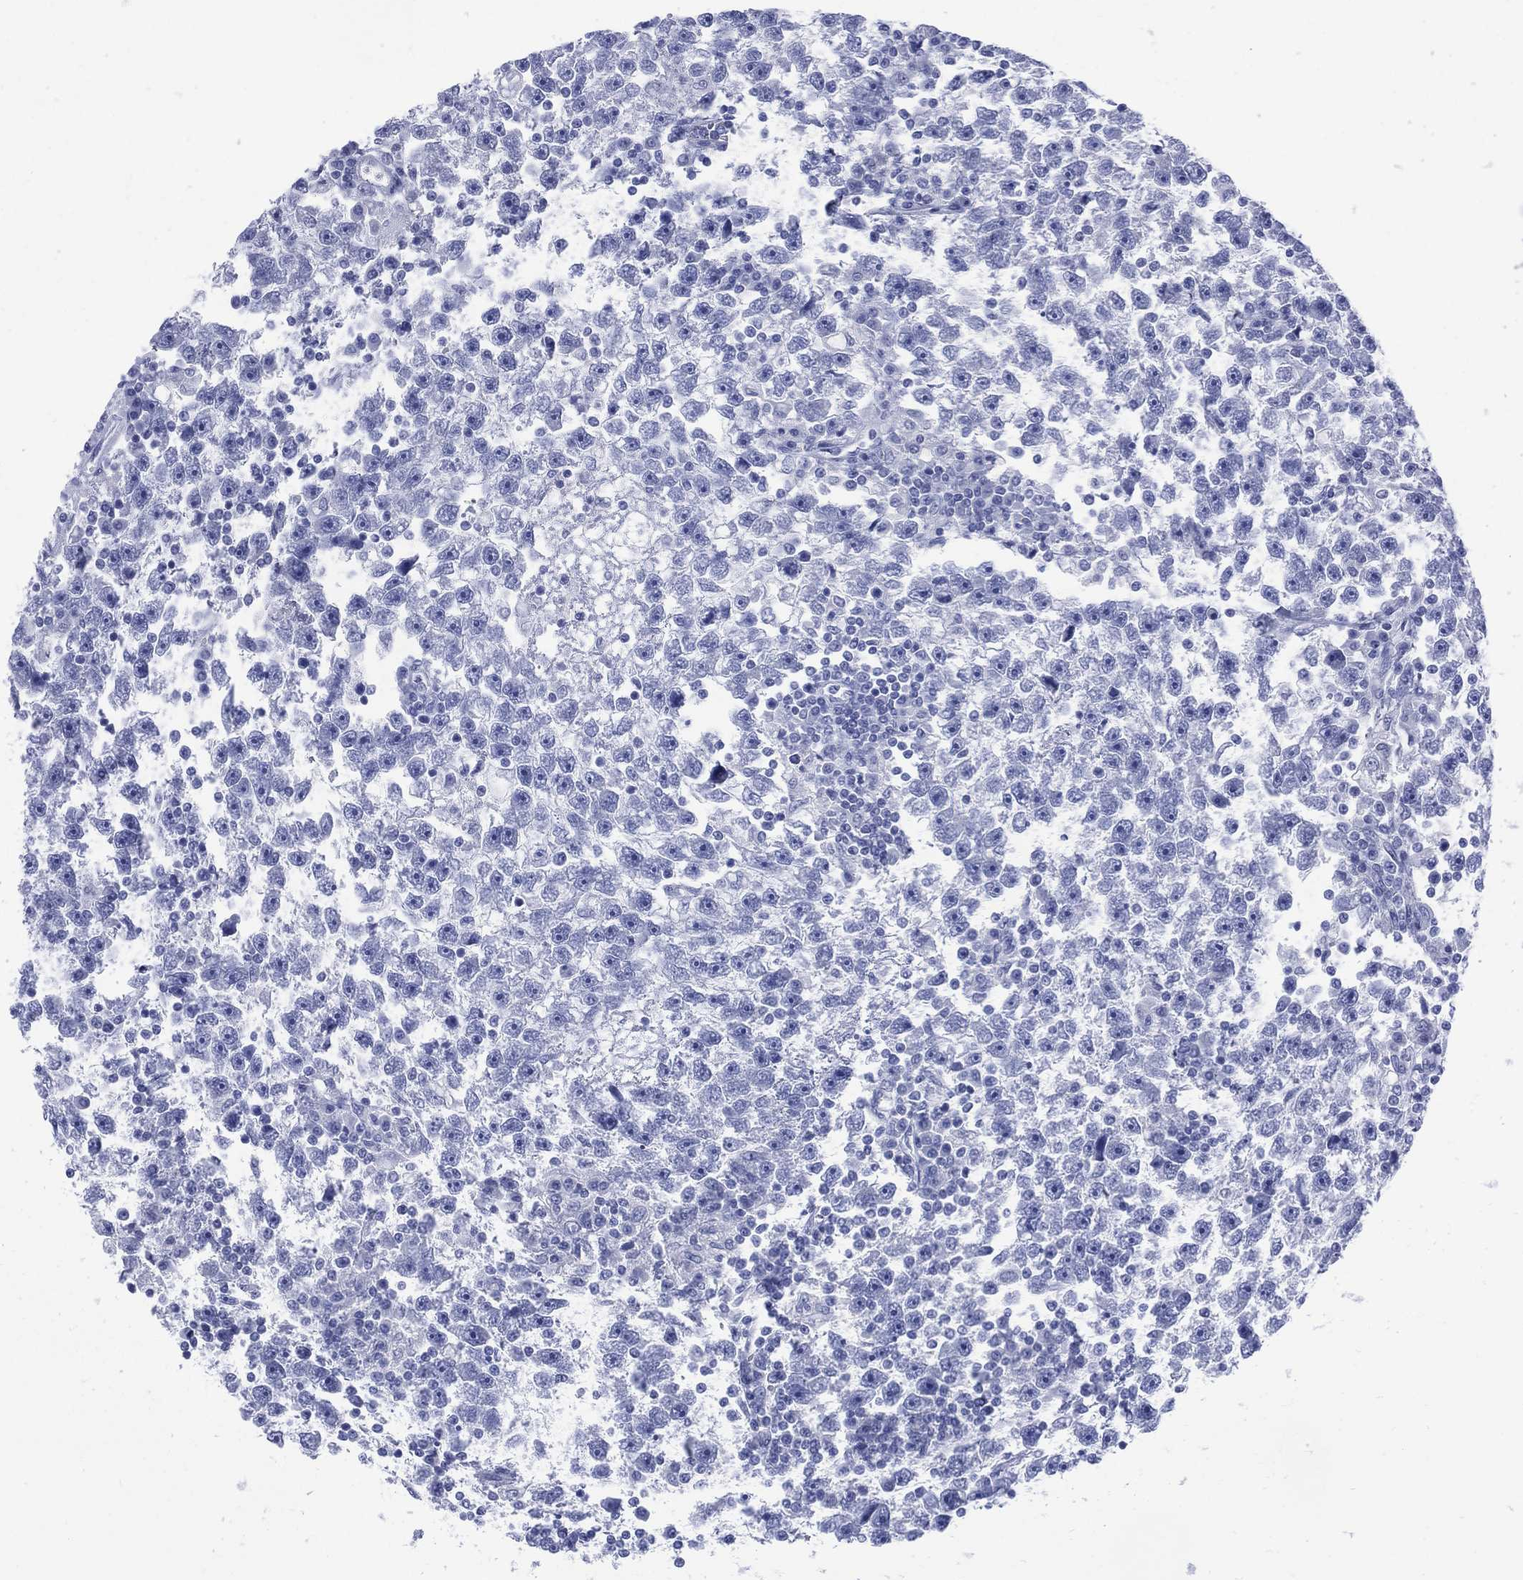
{"staining": {"intensity": "negative", "quantity": "none", "location": "none"}, "tissue": "testis cancer", "cell_type": "Tumor cells", "image_type": "cancer", "snomed": [{"axis": "morphology", "description": "Seminoma, NOS"}, {"axis": "topography", "description": "Testis"}], "caption": "IHC image of neoplastic tissue: human testis cancer stained with DAB (3,3'-diaminobenzidine) exhibits no significant protein positivity in tumor cells.", "gene": "LRRD1", "patient": {"sex": "male", "age": 47}}